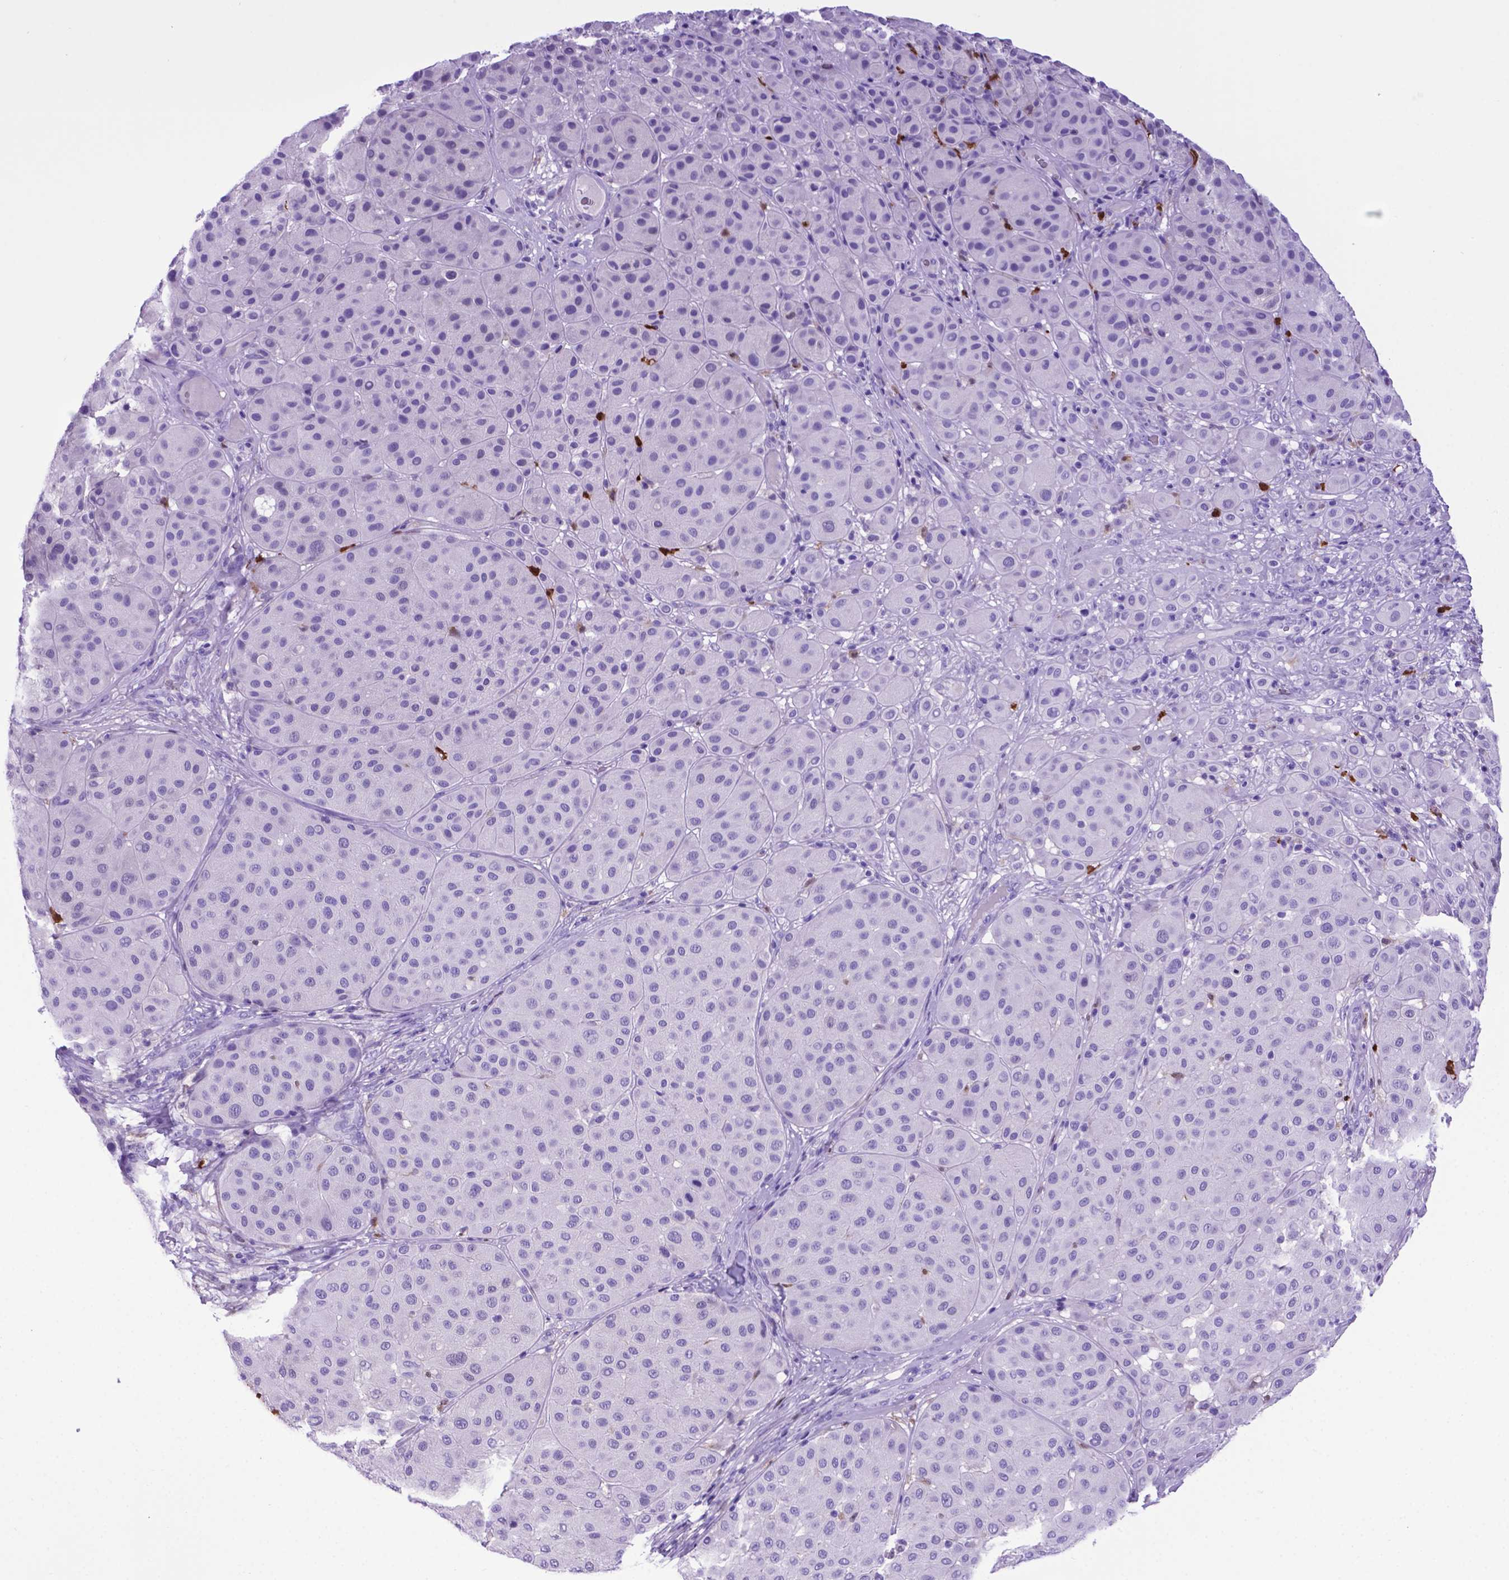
{"staining": {"intensity": "negative", "quantity": "none", "location": "none"}, "tissue": "melanoma", "cell_type": "Tumor cells", "image_type": "cancer", "snomed": [{"axis": "morphology", "description": "Malignant melanoma, Metastatic site"}, {"axis": "topography", "description": "Smooth muscle"}], "caption": "Human malignant melanoma (metastatic site) stained for a protein using immunohistochemistry (IHC) reveals no positivity in tumor cells.", "gene": "LZTR1", "patient": {"sex": "male", "age": 41}}